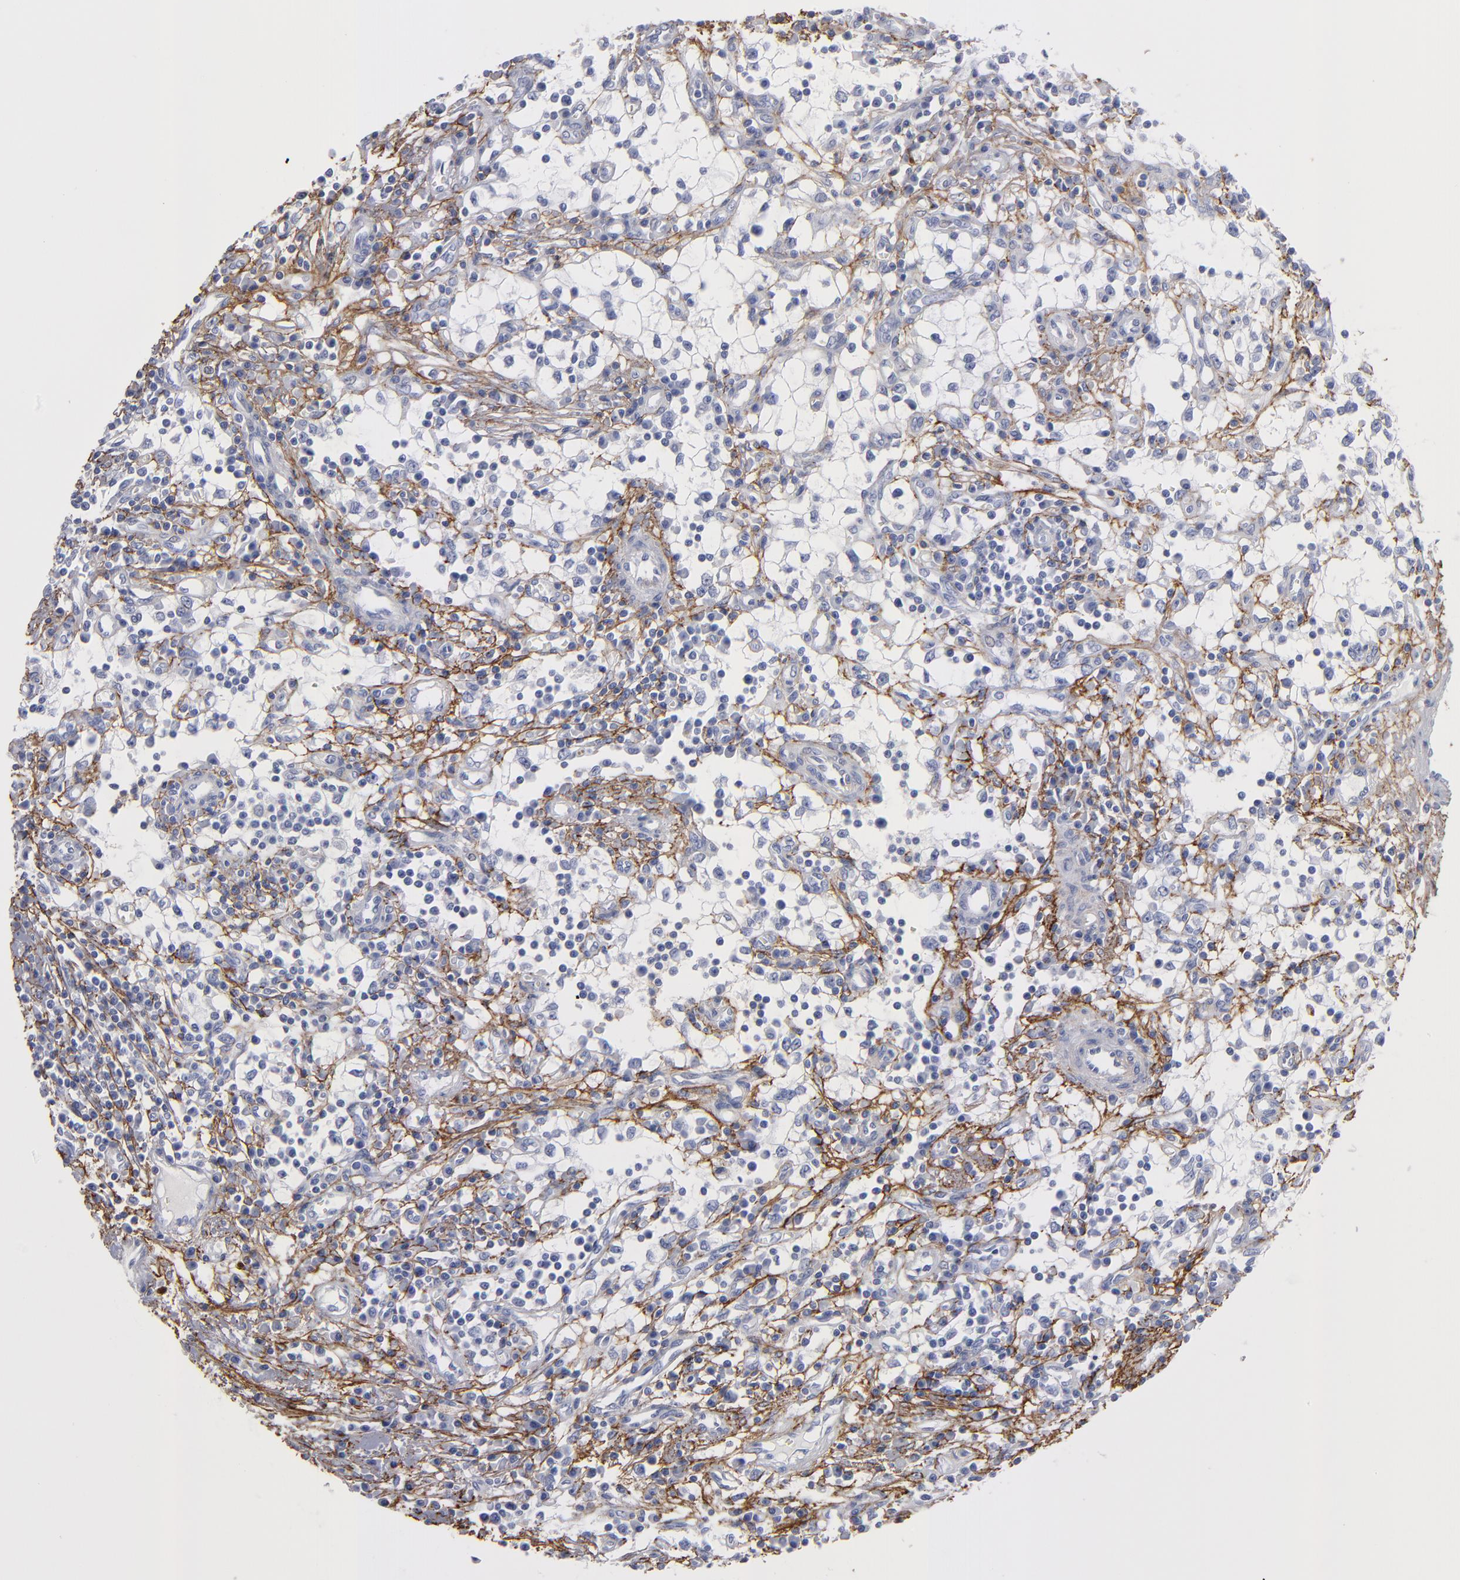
{"staining": {"intensity": "negative", "quantity": "none", "location": "none"}, "tissue": "renal cancer", "cell_type": "Tumor cells", "image_type": "cancer", "snomed": [{"axis": "morphology", "description": "Adenocarcinoma, NOS"}, {"axis": "topography", "description": "Kidney"}], "caption": "IHC micrograph of neoplastic tissue: renal cancer stained with DAB (3,3'-diaminobenzidine) reveals no significant protein expression in tumor cells.", "gene": "EMILIN1", "patient": {"sex": "male", "age": 82}}